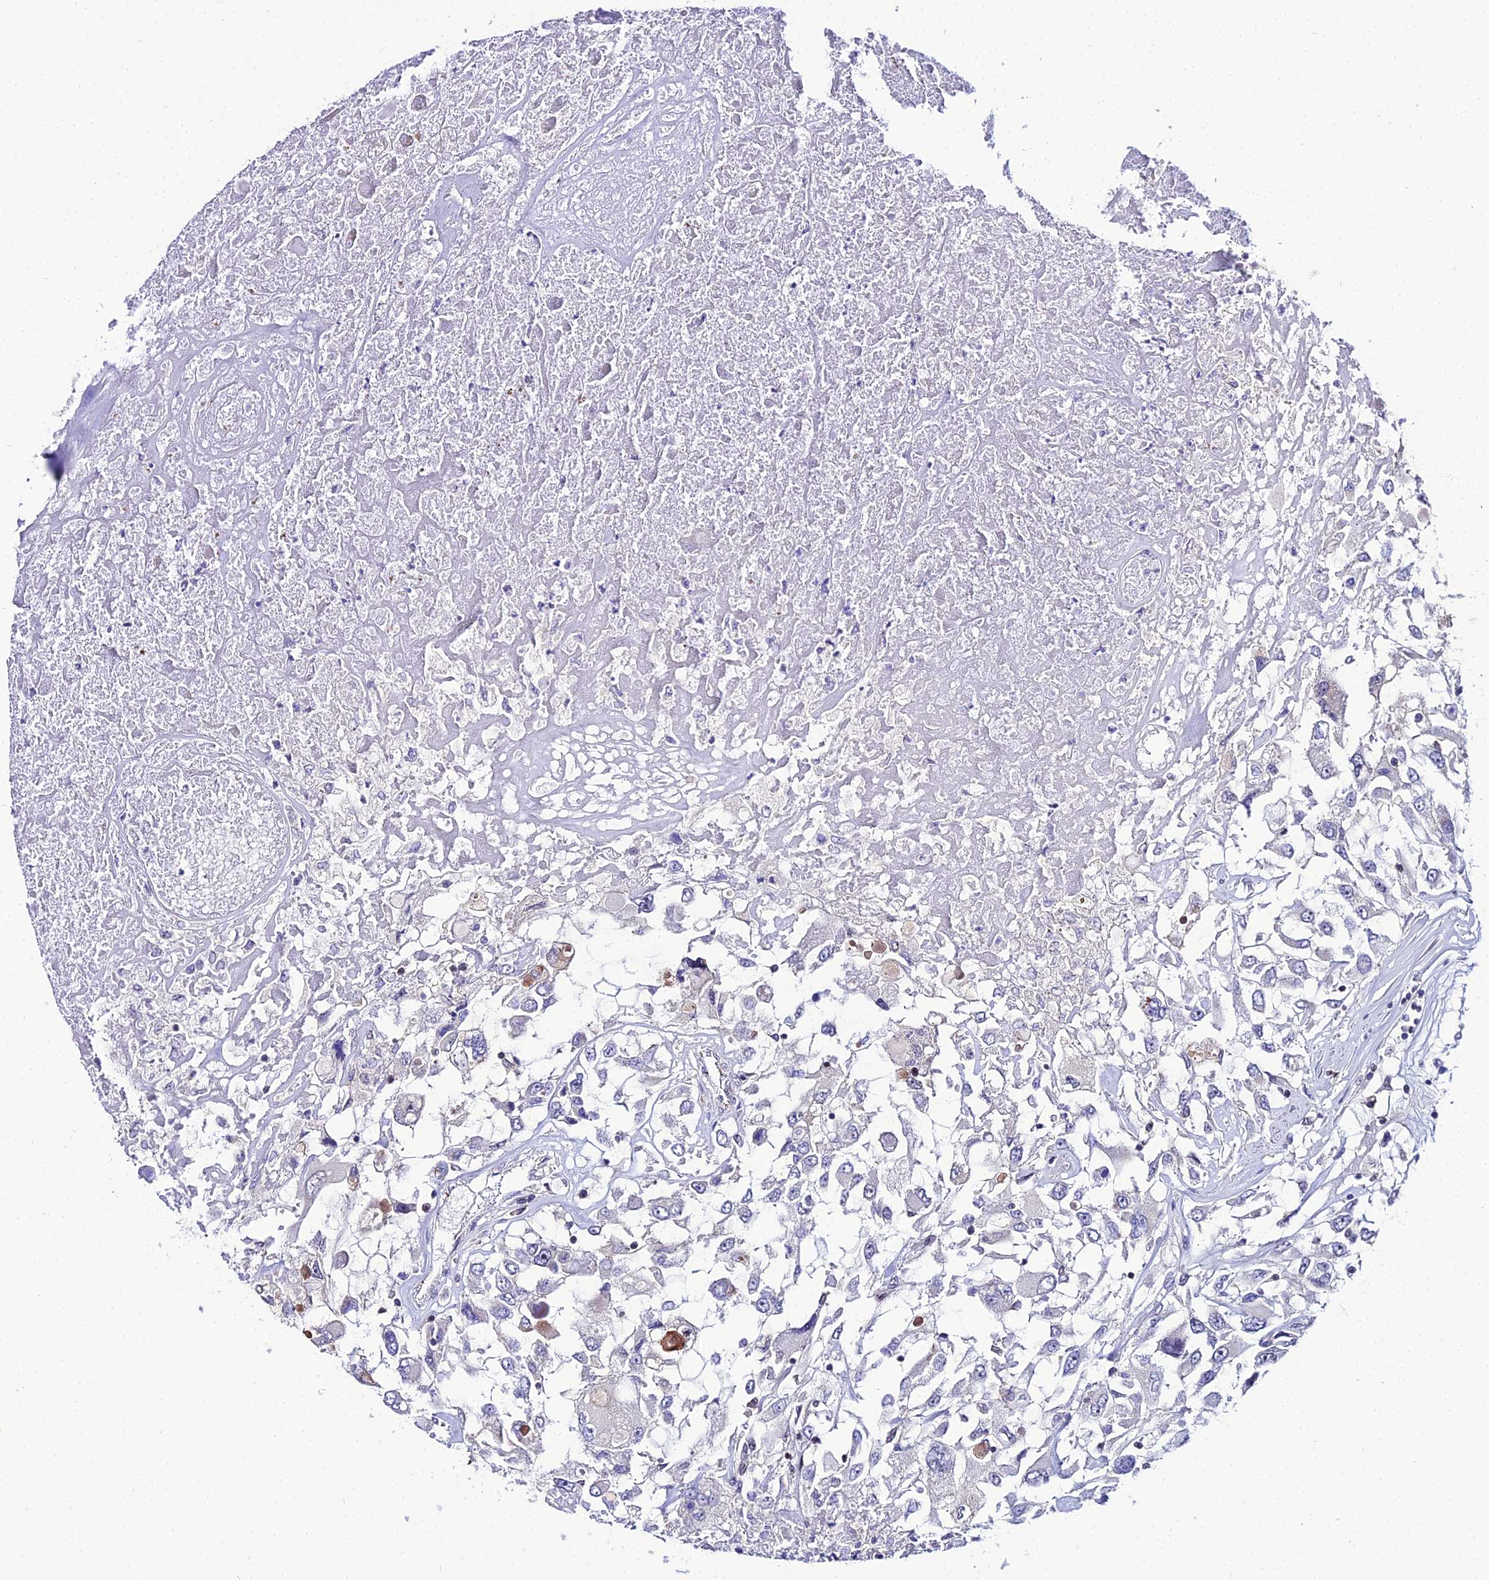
{"staining": {"intensity": "negative", "quantity": "none", "location": "none"}, "tissue": "renal cancer", "cell_type": "Tumor cells", "image_type": "cancer", "snomed": [{"axis": "morphology", "description": "Adenocarcinoma, NOS"}, {"axis": "topography", "description": "Kidney"}], "caption": "An immunohistochemistry micrograph of renal cancer (adenocarcinoma) is shown. There is no staining in tumor cells of renal cancer (adenocarcinoma).", "gene": "SHQ1", "patient": {"sex": "female", "age": 52}}